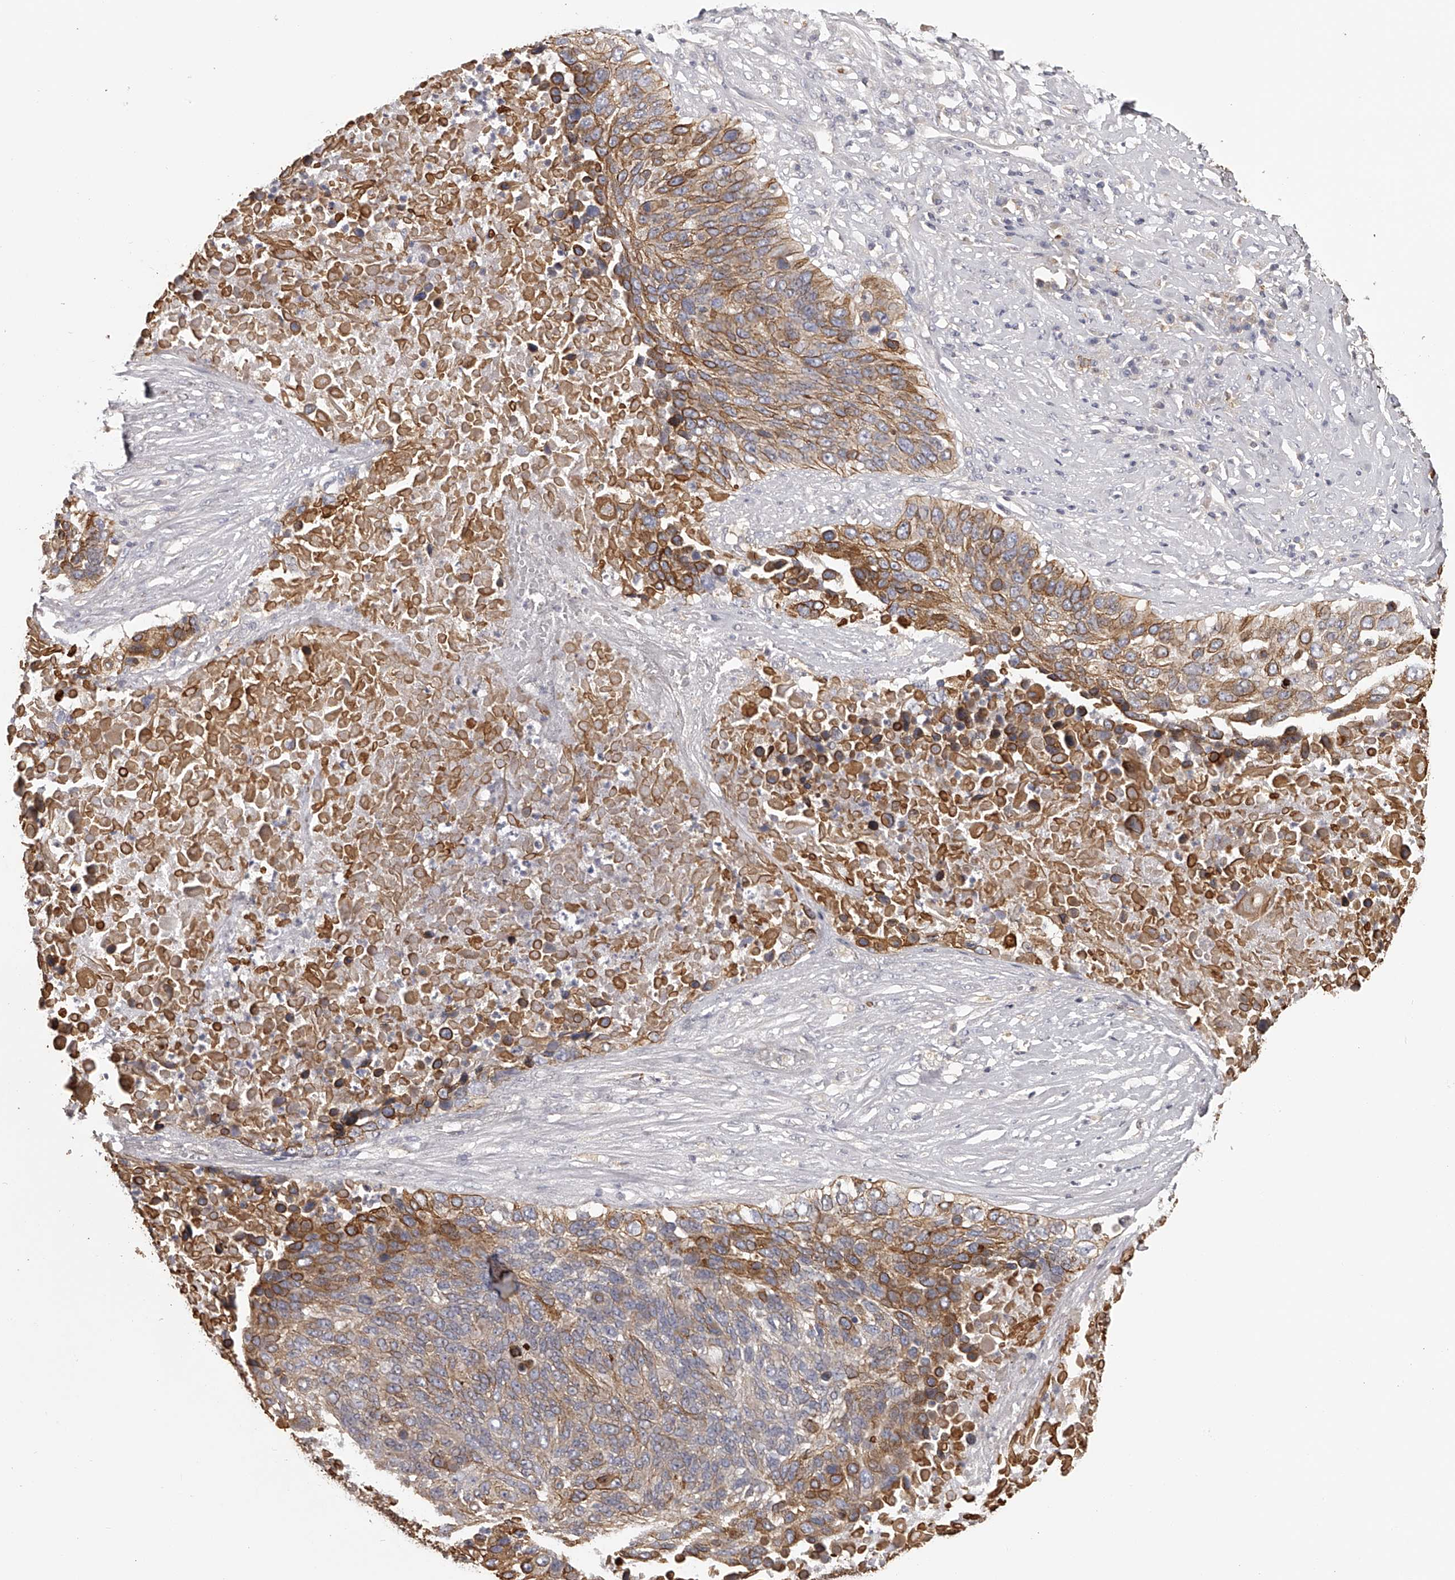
{"staining": {"intensity": "moderate", "quantity": ">75%", "location": "cytoplasmic/membranous"}, "tissue": "lung cancer", "cell_type": "Tumor cells", "image_type": "cancer", "snomed": [{"axis": "morphology", "description": "Squamous cell carcinoma, NOS"}, {"axis": "topography", "description": "Lung"}], "caption": "The micrograph shows a brown stain indicating the presence of a protein in the cytoplasmic/membranous of tumor cells in lung cancer (squamous cell carcinoma).", "gene": "TNN", "patient": {"sex": "male", "age": 66}}